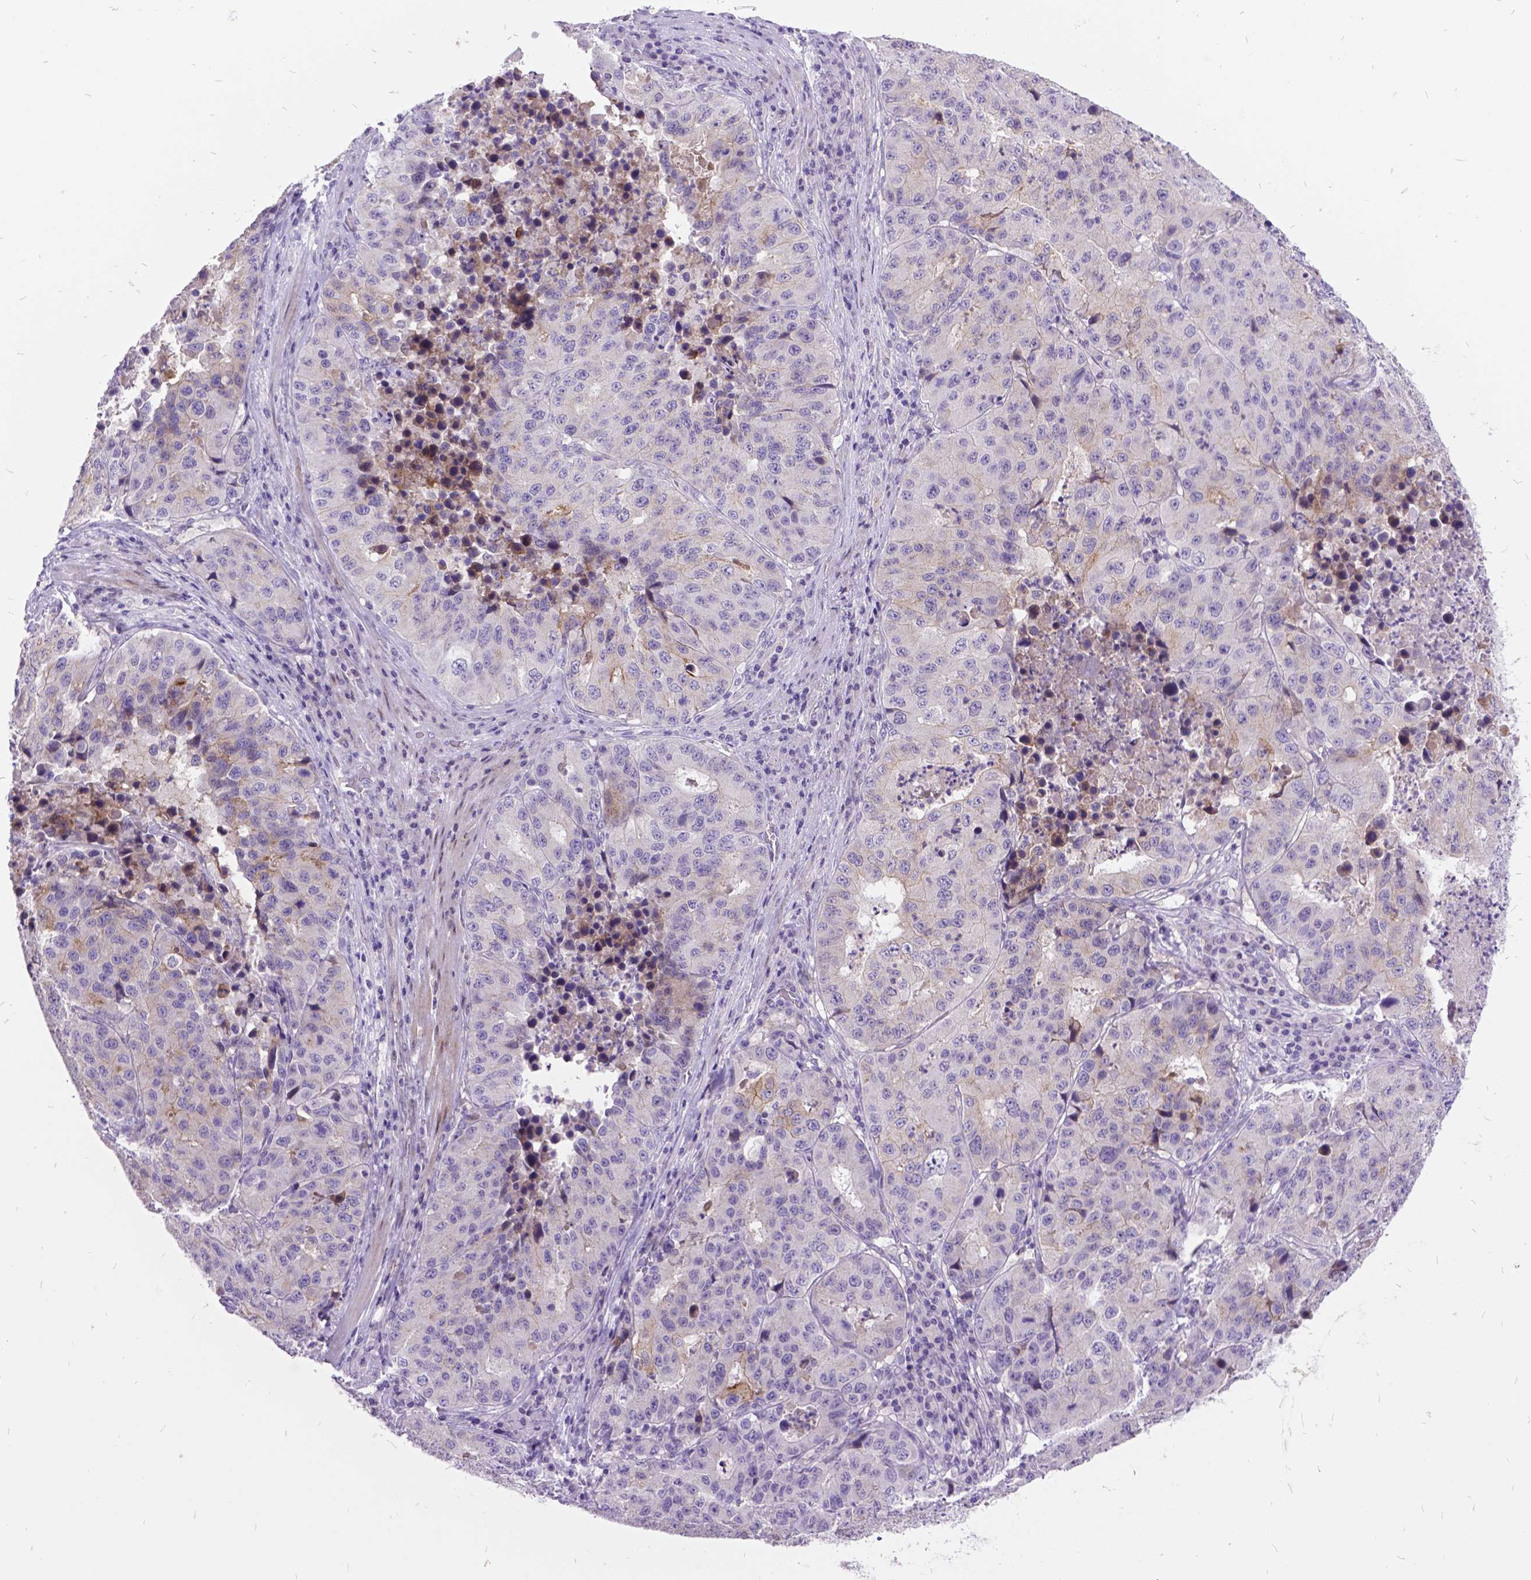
{"staining": {"intensity": "weak", "quantity": "25%-75%", "location": "cytoplasmic/membranous"}, "tissue": "stomach cancer", "cell_type": "Tumor cells", "image_type": "cancer", "snomed": [{"axis": "morphology", "description": "Adenocarcinoma, NOS"}, {"axis": "topography", "description": "Stomach"}], "caption": "Immunohistochemistry staining of stomach adenocarcinoma, which displays low levels of weak cytoplasmic/membranous staining in about 25%-75% of tumor cells indicating weak cytoplasmic/membranous protein staining. The staining was performed using DAB (brown) for protein detection and nuclei were counterstained in hematoxylin (blue).", "gene": "ITGB6", "patient": {"sex": "male", "age": 71}}